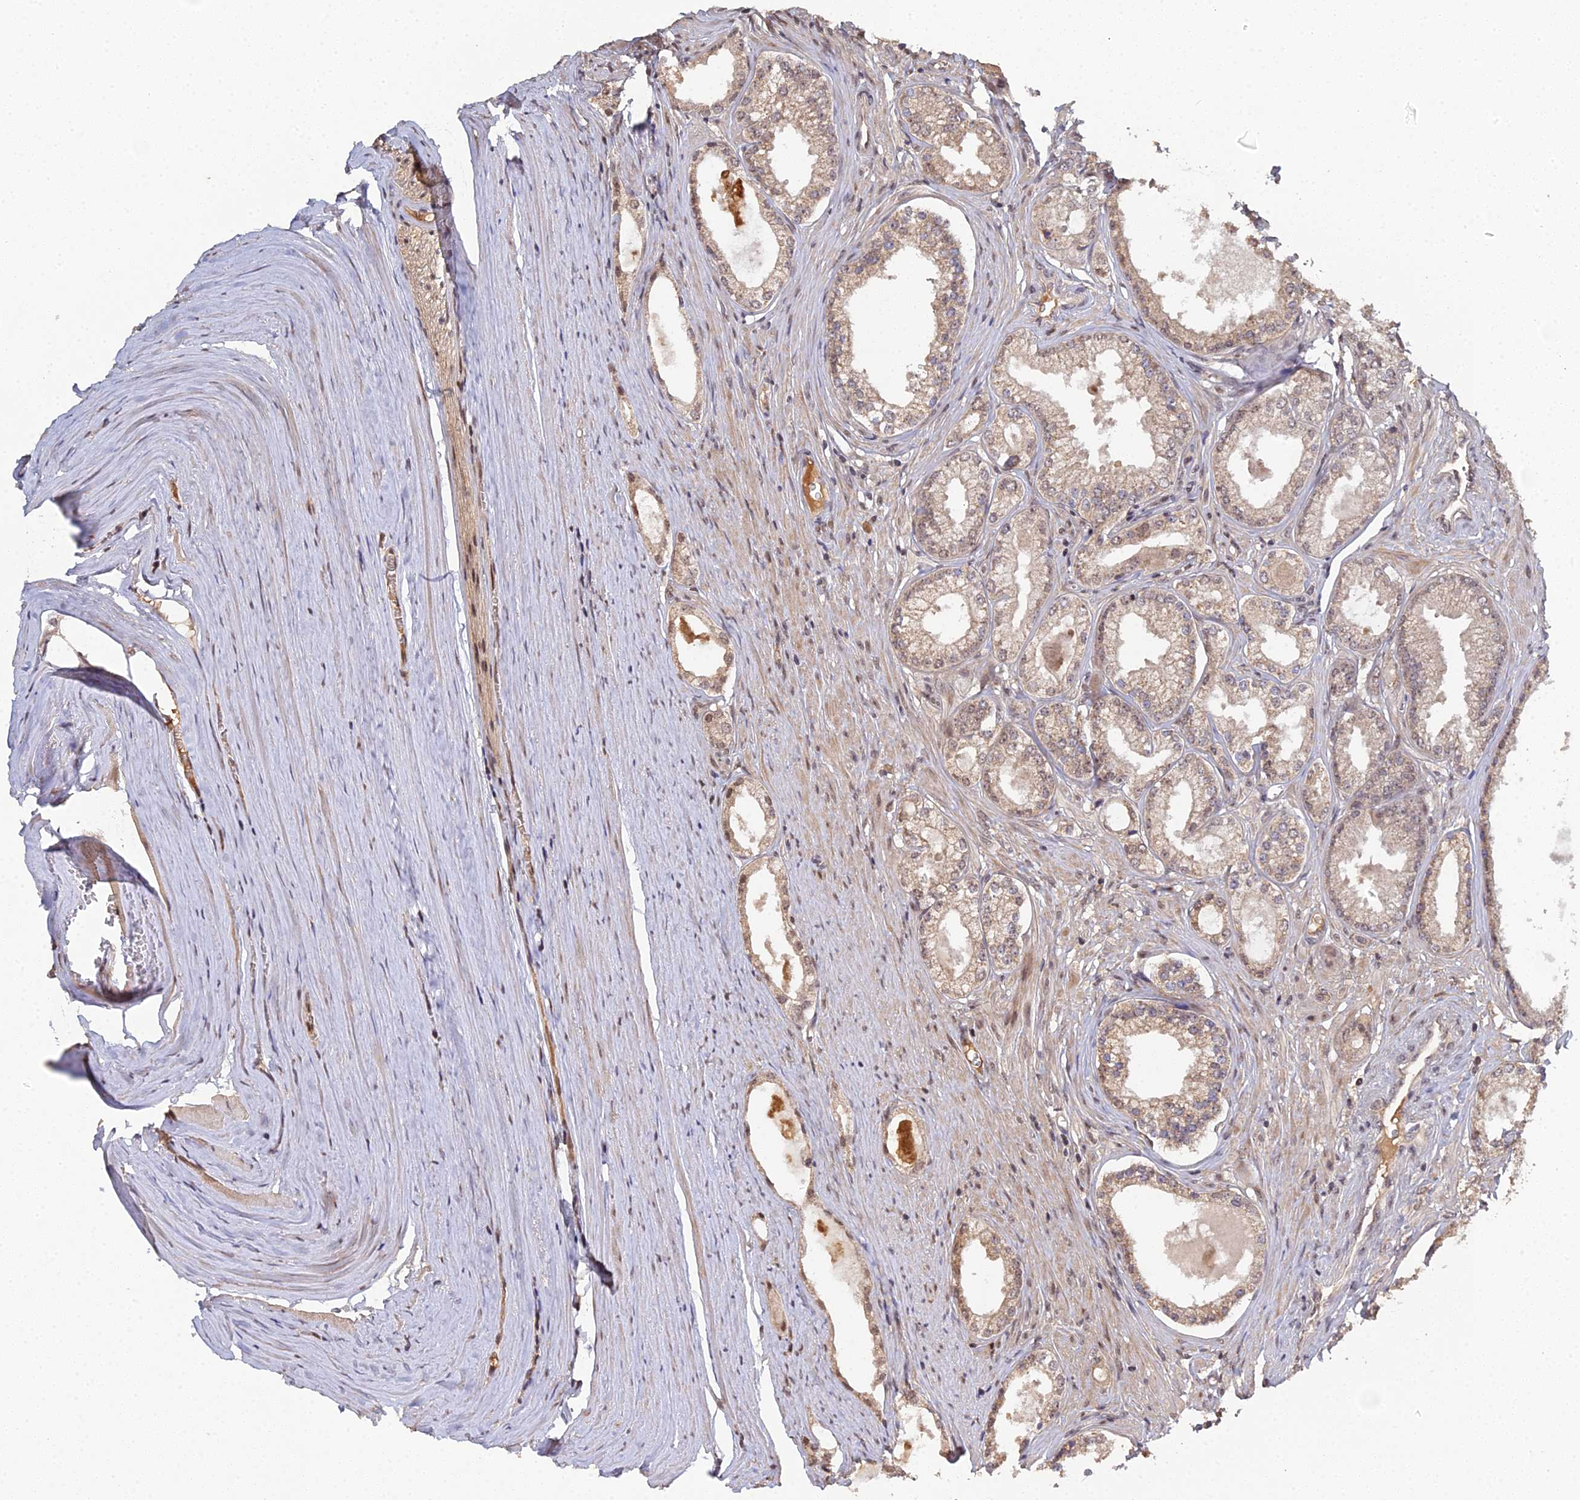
{"staining": {"intensity": "weak", "quantity": ">75%", "location": "cytoplasmic/membranous,nuclear"}, "tissue": "prostate cancer", "cell_type": "Tumor cells", "image_type": "cancer", "snomed": [{"axis": "morphology", "description": "Adenocarcinoma, High grade"}, {"axis": "topography", "description": "Prostate"}], "caption": "Human prostate cancer stained with a protein marker shows weak staining in tumor cells.", "gene": "ERCC5", "patient": {"sex": "male", "age": 68}}